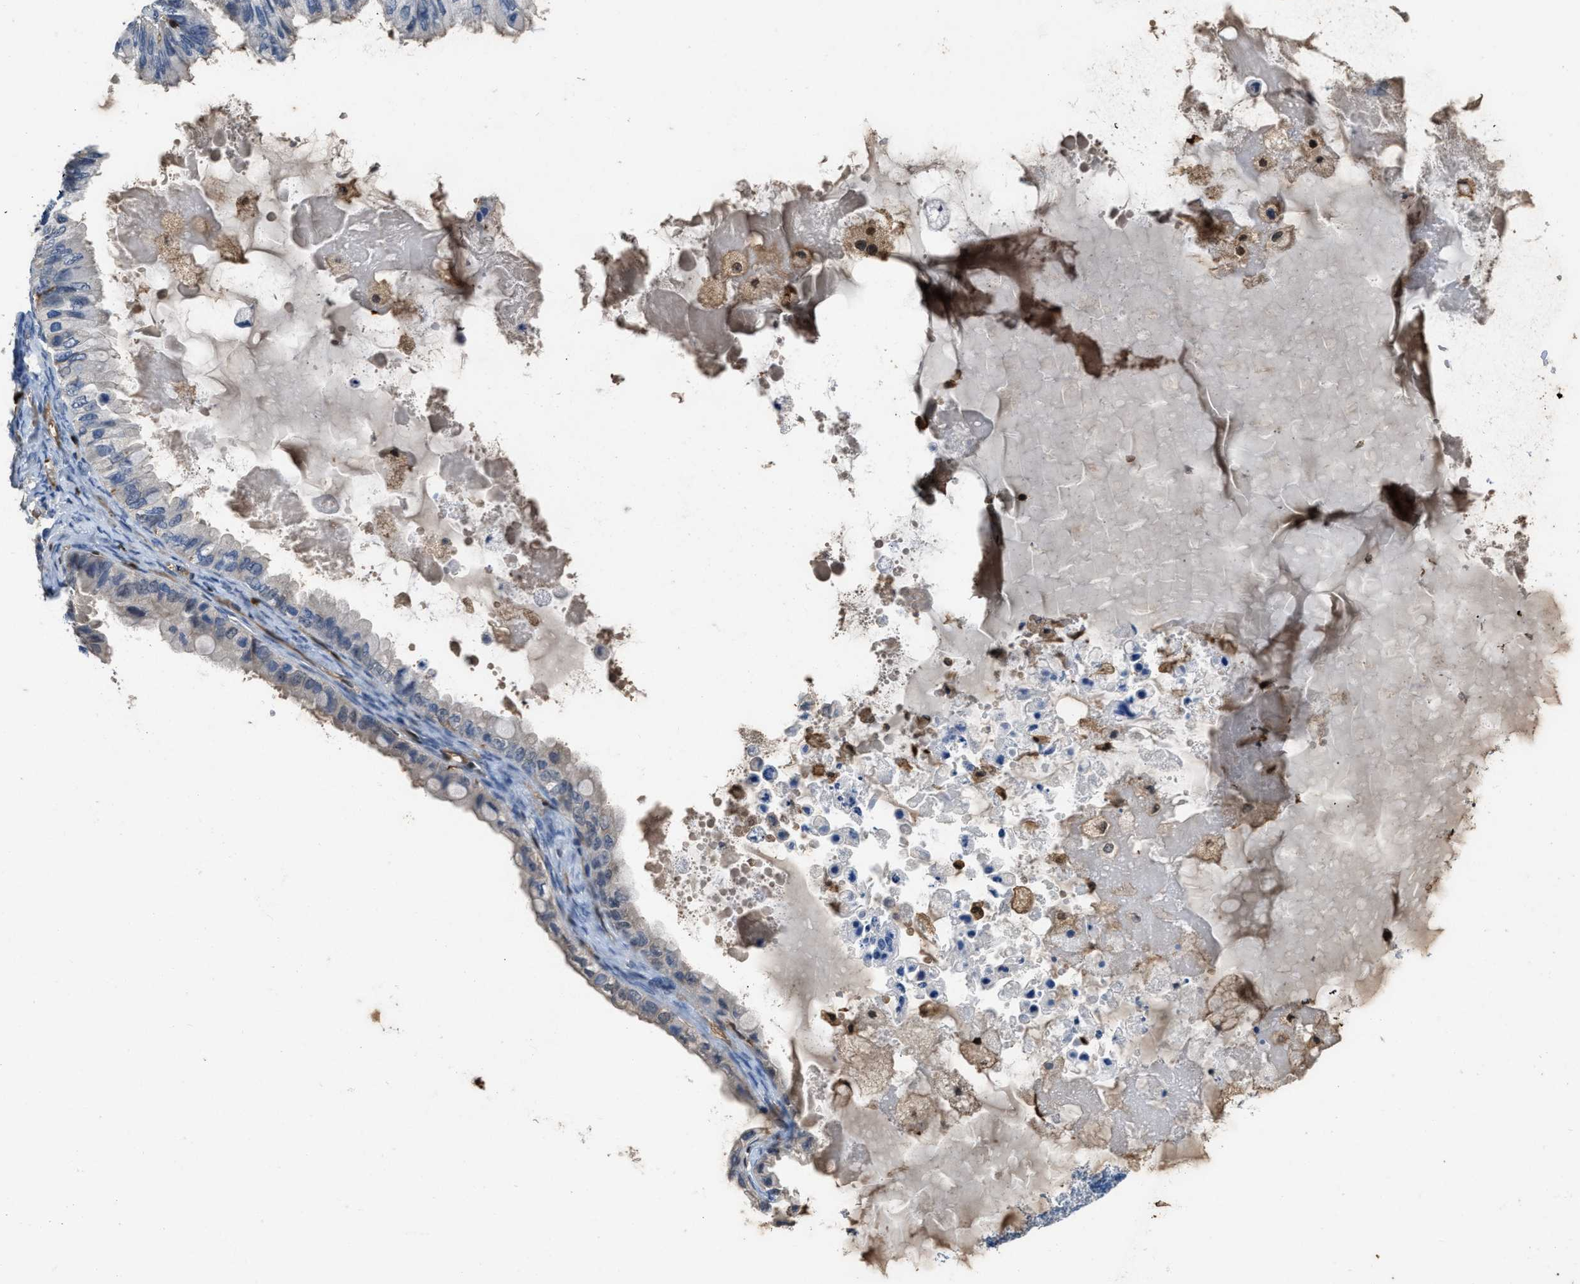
{"staining": {"intensity": "negative", "quantity": "none", "location": "none"}, "tissue": "ovarian cancer", "cell_type": "Tumor cells", "image_type": "cancer", "snomed": [{"axis": "morphology", "description": "Cystadenocarcinoma, mucinous, NOS"}, {"axis": "topography", "description": "Ovary"}], "caption": "Tumor cells show no significant protein staining in ovarian cancer. (Stains: DAB IHC with hematoxylin counter stain, Microscopy: brightfield microscopy at high magnification).", "gene": "ARHGDIB", "patient": {"sex": "female", "age": 80}}